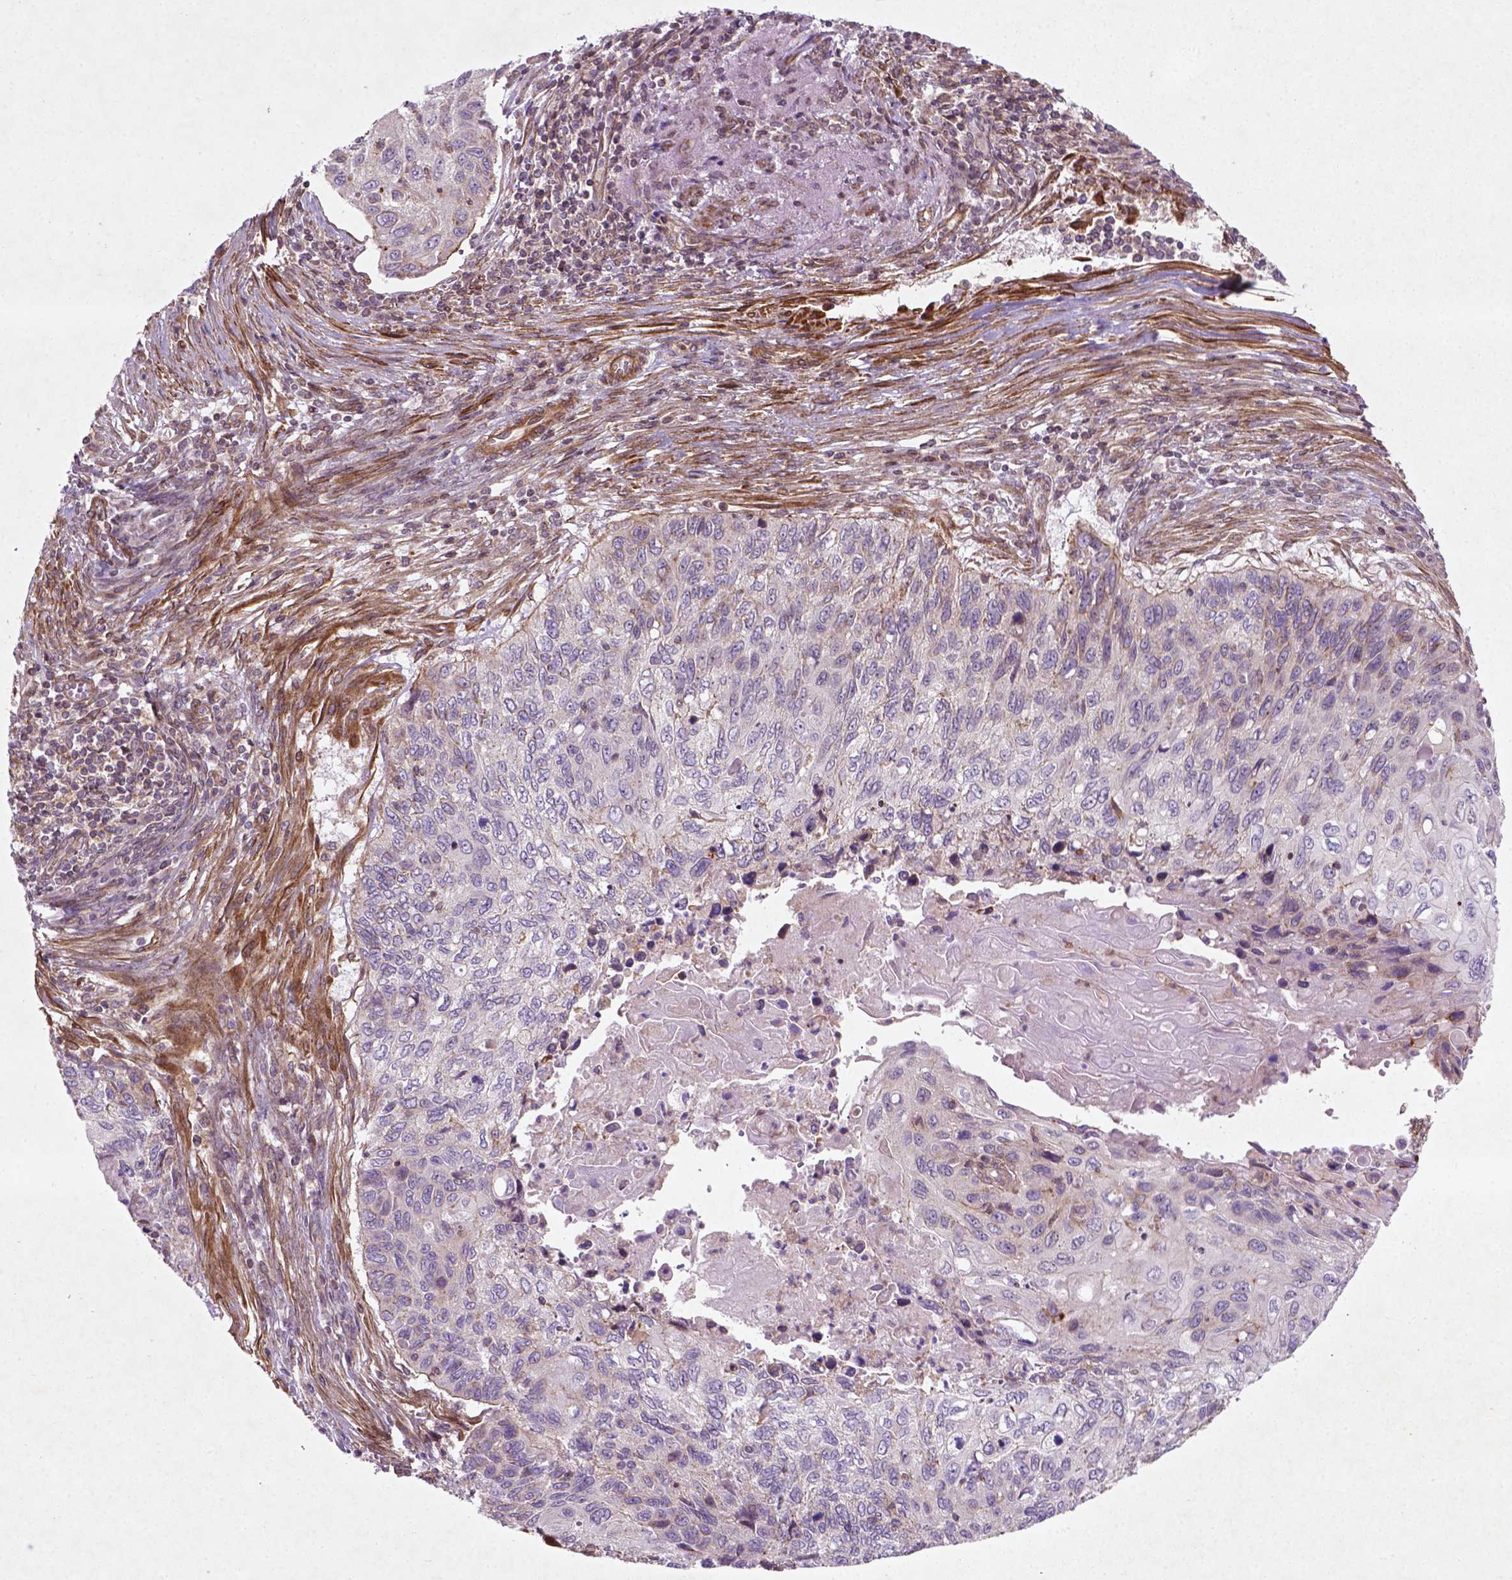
{"staining": {"intensity": "negative", "quantity": "none", "location": "none"}, "tissue": "cervical cancer", "cell_type": "Tumor cells", "image_type": "cancer", "snomed": [{"axis": "morphology", "description": "Squamous cell carcinoma, NOS"}, {"axis": "topography", "description": "Cervix"}], "caption": "Human cervical cancer (squamous cell carcinoma) stained for a protein using immunohistochemistry (IHC) displays no staining in tumor cells.", "gene": "TCHP", "patient": {"sex": "female", "age": 70}}